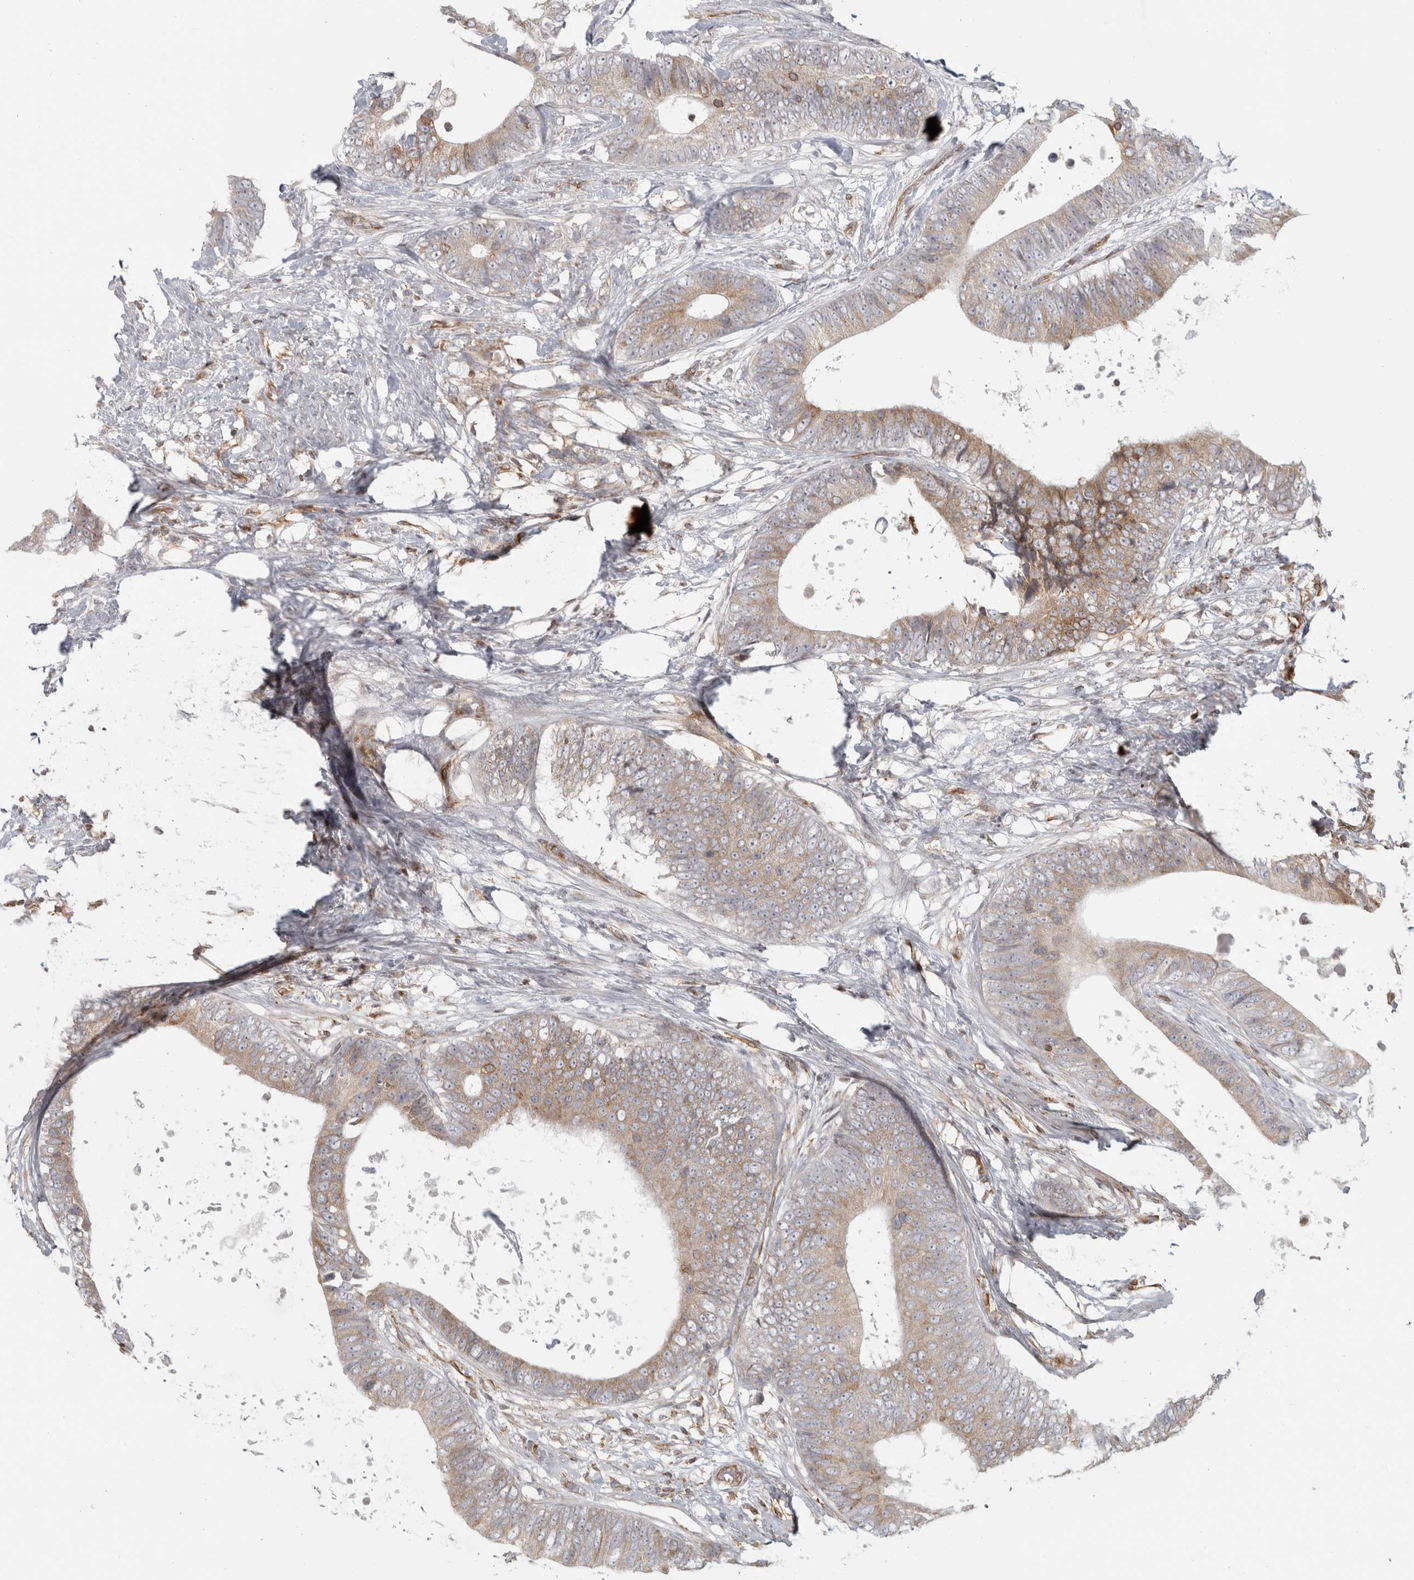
{"staining": {"intensity": "weak", "quantity": ">75%", "location": "cytoplasmic/membranous"}, "tissue": "colorectal cancer", "cell_type": "Tumor cells", "image_type": "cancer", "snomed": [{"axis": "morphology", "description": "Adenocarcinoma, NOS"}, {"axis": "topography", "description": "Colon"}], "caption": "High-power microscopy captured an immunohistochemistry (IHC) image of colorectal cancer (adenocarcinoma), revealing weak cytoplasmic/membranous staining in about >75% of tumor cells.", "gene": "HLA-E", "patient": {"sex": "male", "age": 56}}